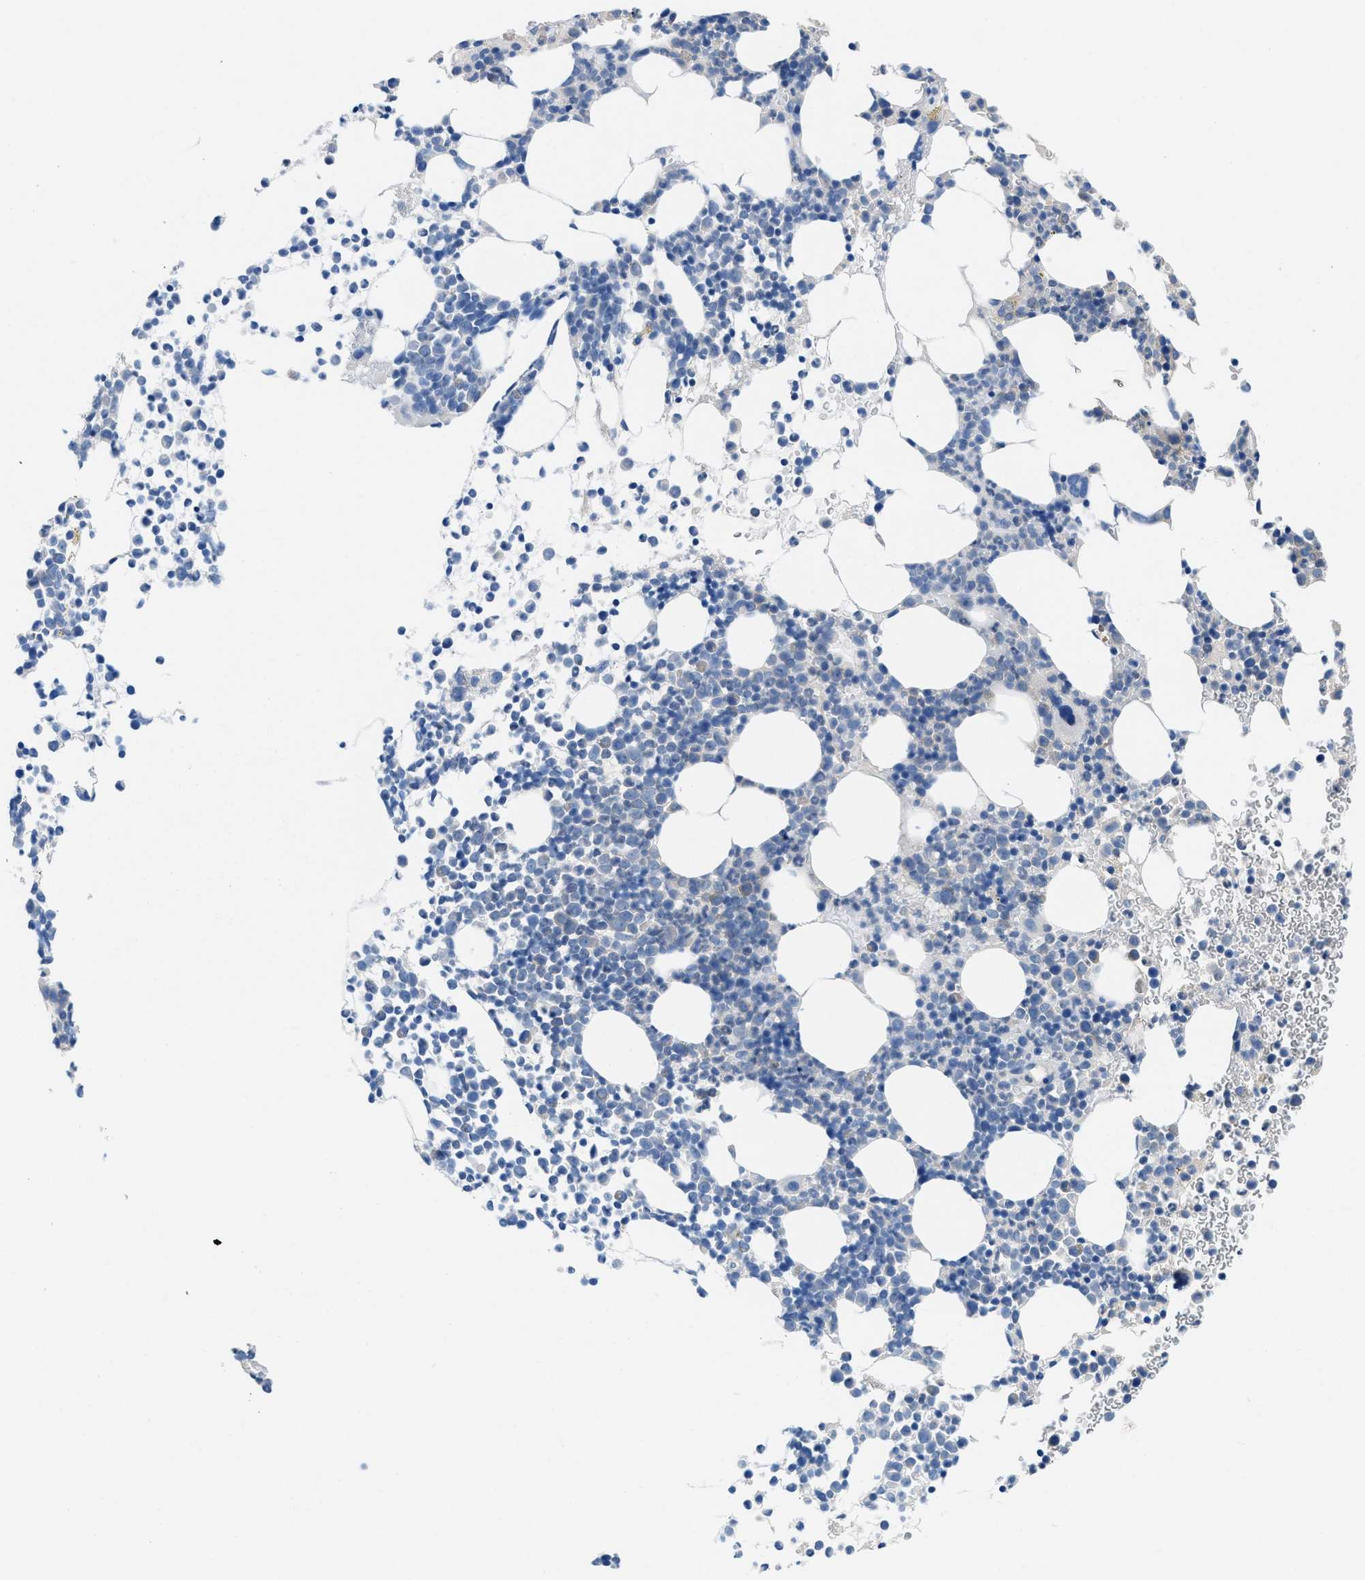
{"staining": {"intensity": "negative", "quantity": "none", "location": "none"}, "tissue": "bone marrow", "cell_type": "Hematopoietic cells", "image_type": "normal", "snomed": [{"axis": "morphology", "description": "Normal tissue, NOS"}, {"axis": "morphology", "description": "Inflammation, NOS"}, {"axis": "topography", "description": "Bone marrow"}], "caption": "A photomicrograph of bone marrow stained for a protein exhibits no brown staining in hematopoietic cells. Nuclei are stained in blue.", "gene": "BNC2", "patient": {"sex": "female", "age": 67}}